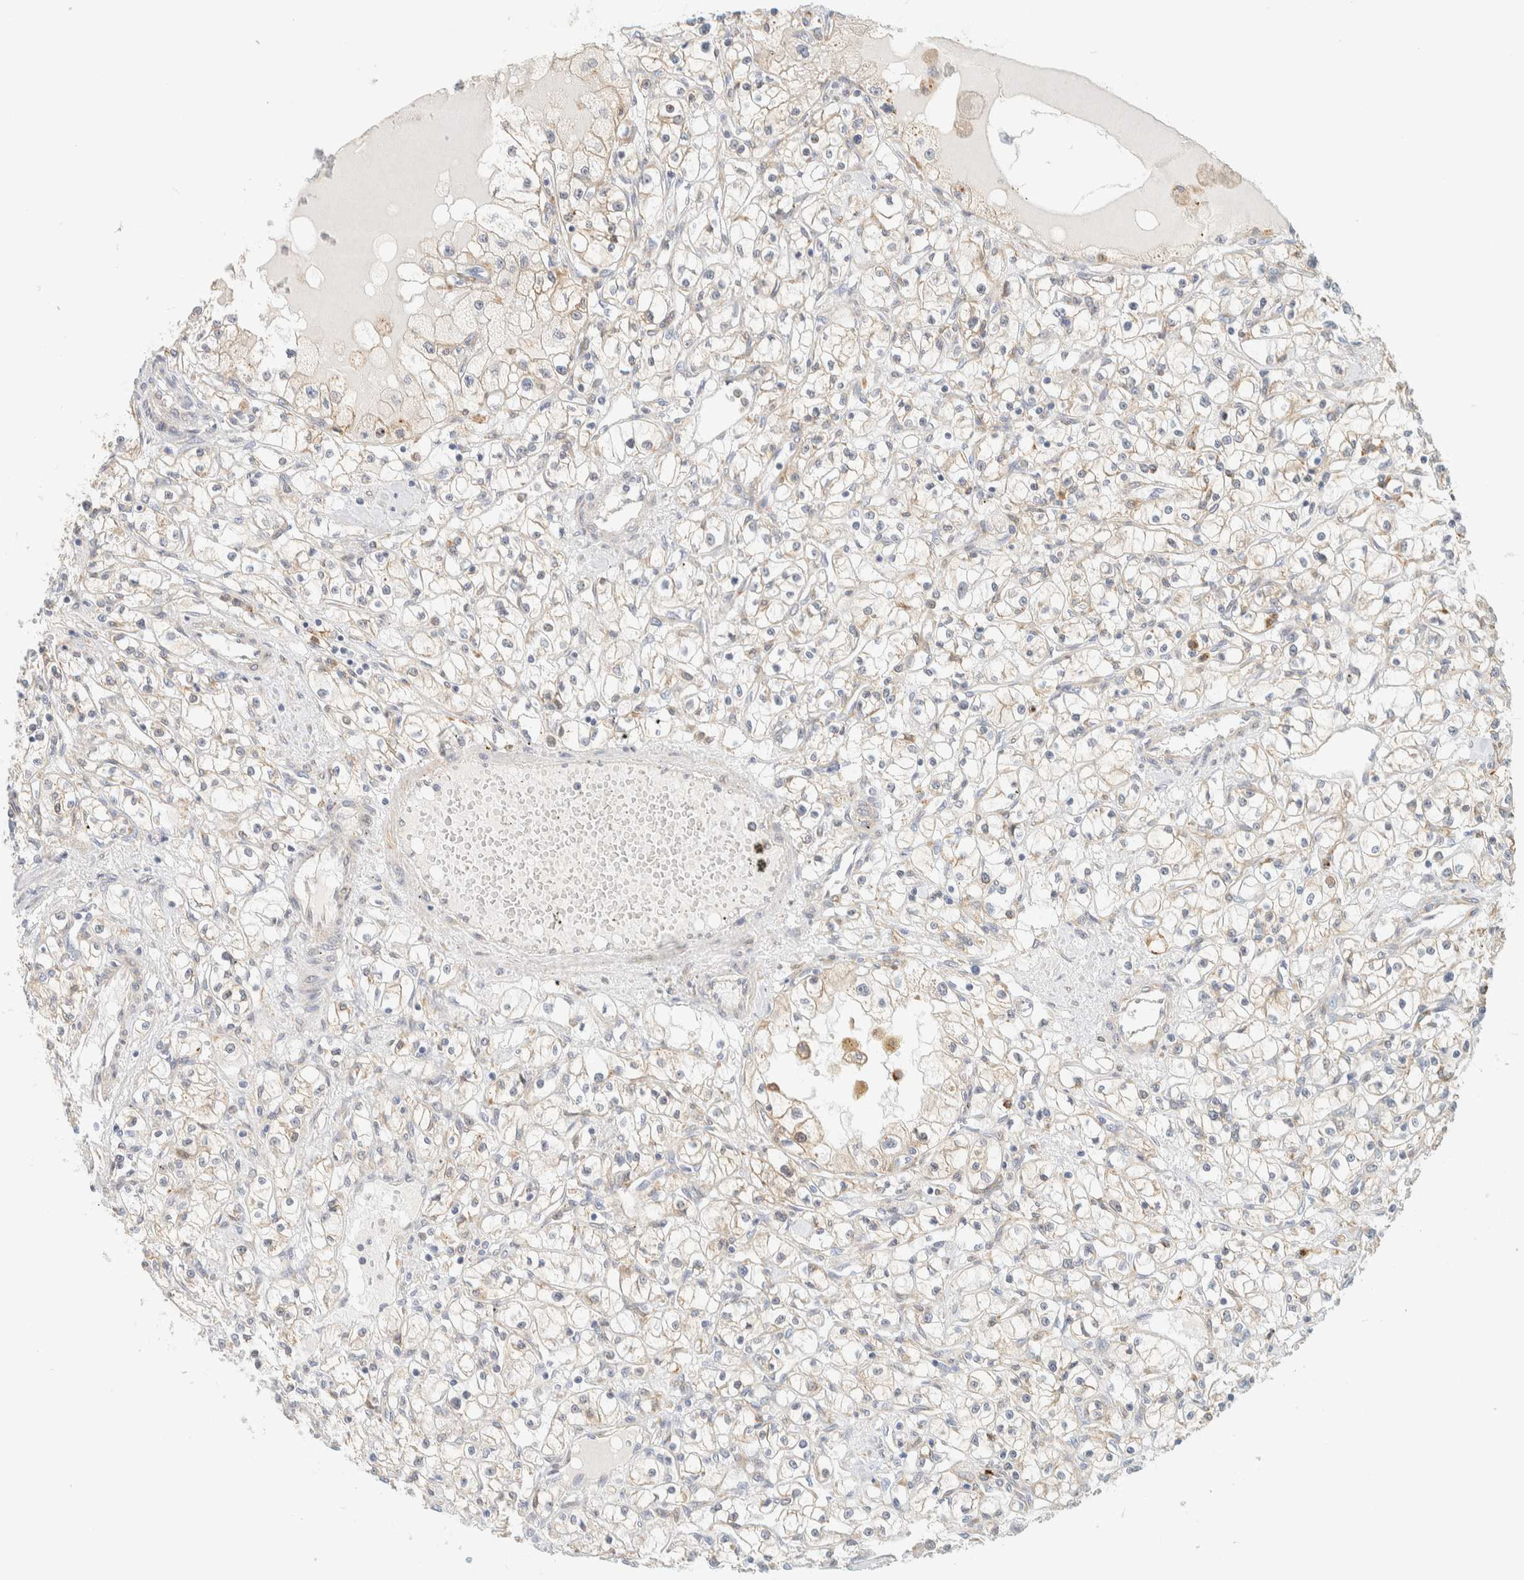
{"staining": {"intensity": "moderate", "quantity": "<25%", "location": "cytoplasmic/membranous"}, "tissue": "renal cancer", "cell_type": "Tumor cells", "image_type": "cancer", "snomed": [{"axis": "morphology", "description": "Adenocarcinoma, NOS"}, {"axis": "topography", "description": "Kidney"}], "caption": "Renal cancer (adenocarcinoma) stained for a protein exhibits moderate cytoplasmic/membranous positivity in tumor cells.", "gene": "NT5C", "patient": {"sex": "male", "age": 56}}